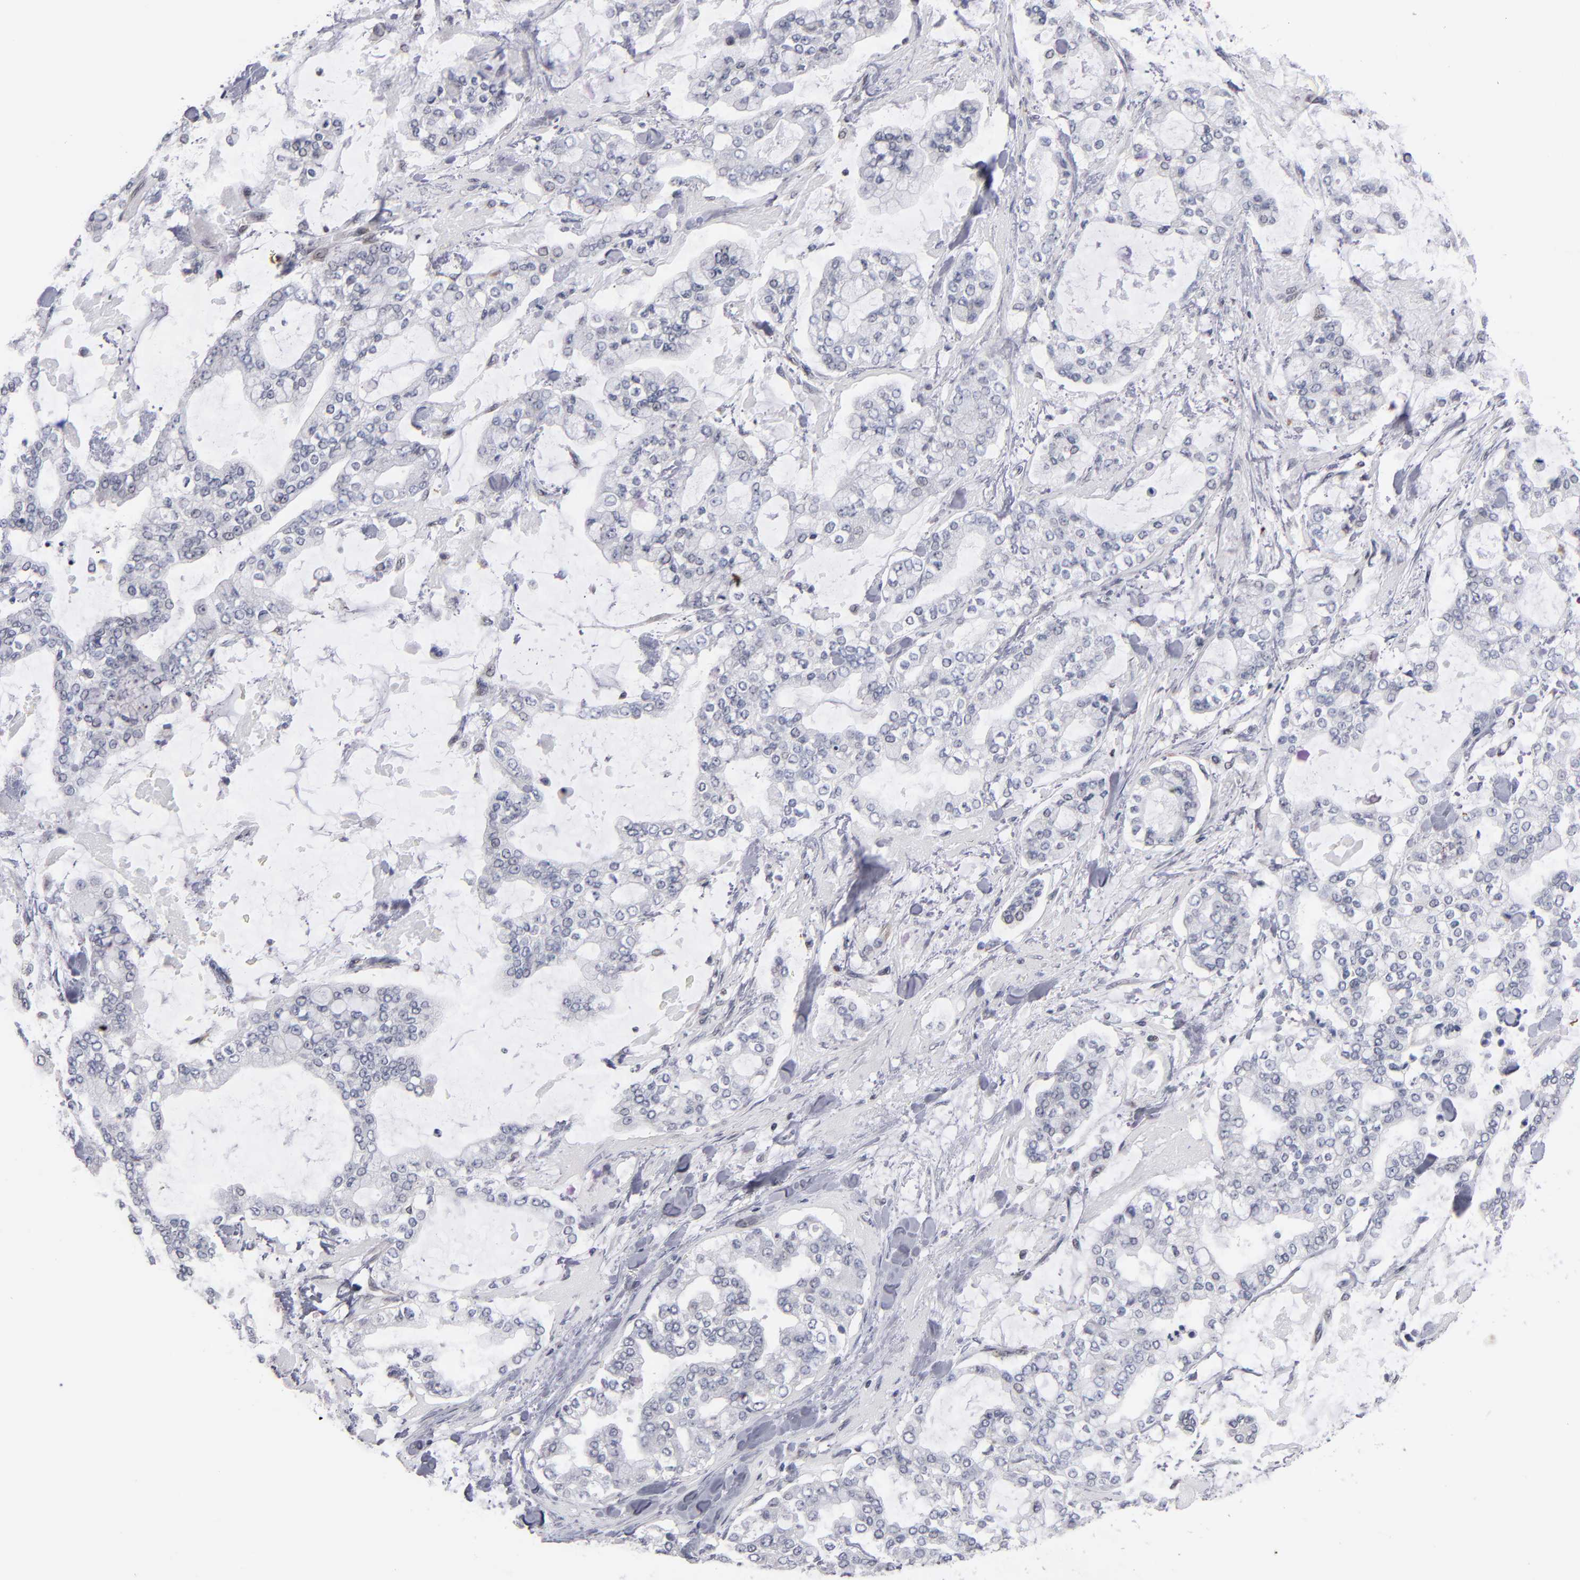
{"staining": {"intensity": "negative", "quantity": "none", "location": "none"}, "tissue": "stomach cancer", "cell_type": "Tumor cells", "image_type": "cancer", "snomed": [{"axis": "morphology", "description": "Normal tissue, NOS"}, {"axis": "morphology", "description": "Adenocarcinoma, NOS"}, {"axis": "topography", "description": "Stomach, upper"}, {"axis": "topography", "description": "Stomach"}], "caption": "A high-resolution micrograph shows IHC staining of stomach adenocarcinoma, which reveals no significant expression in tumor cells.", "gene": "ODF2", "patient": {"sex": "male", "age": 76}}